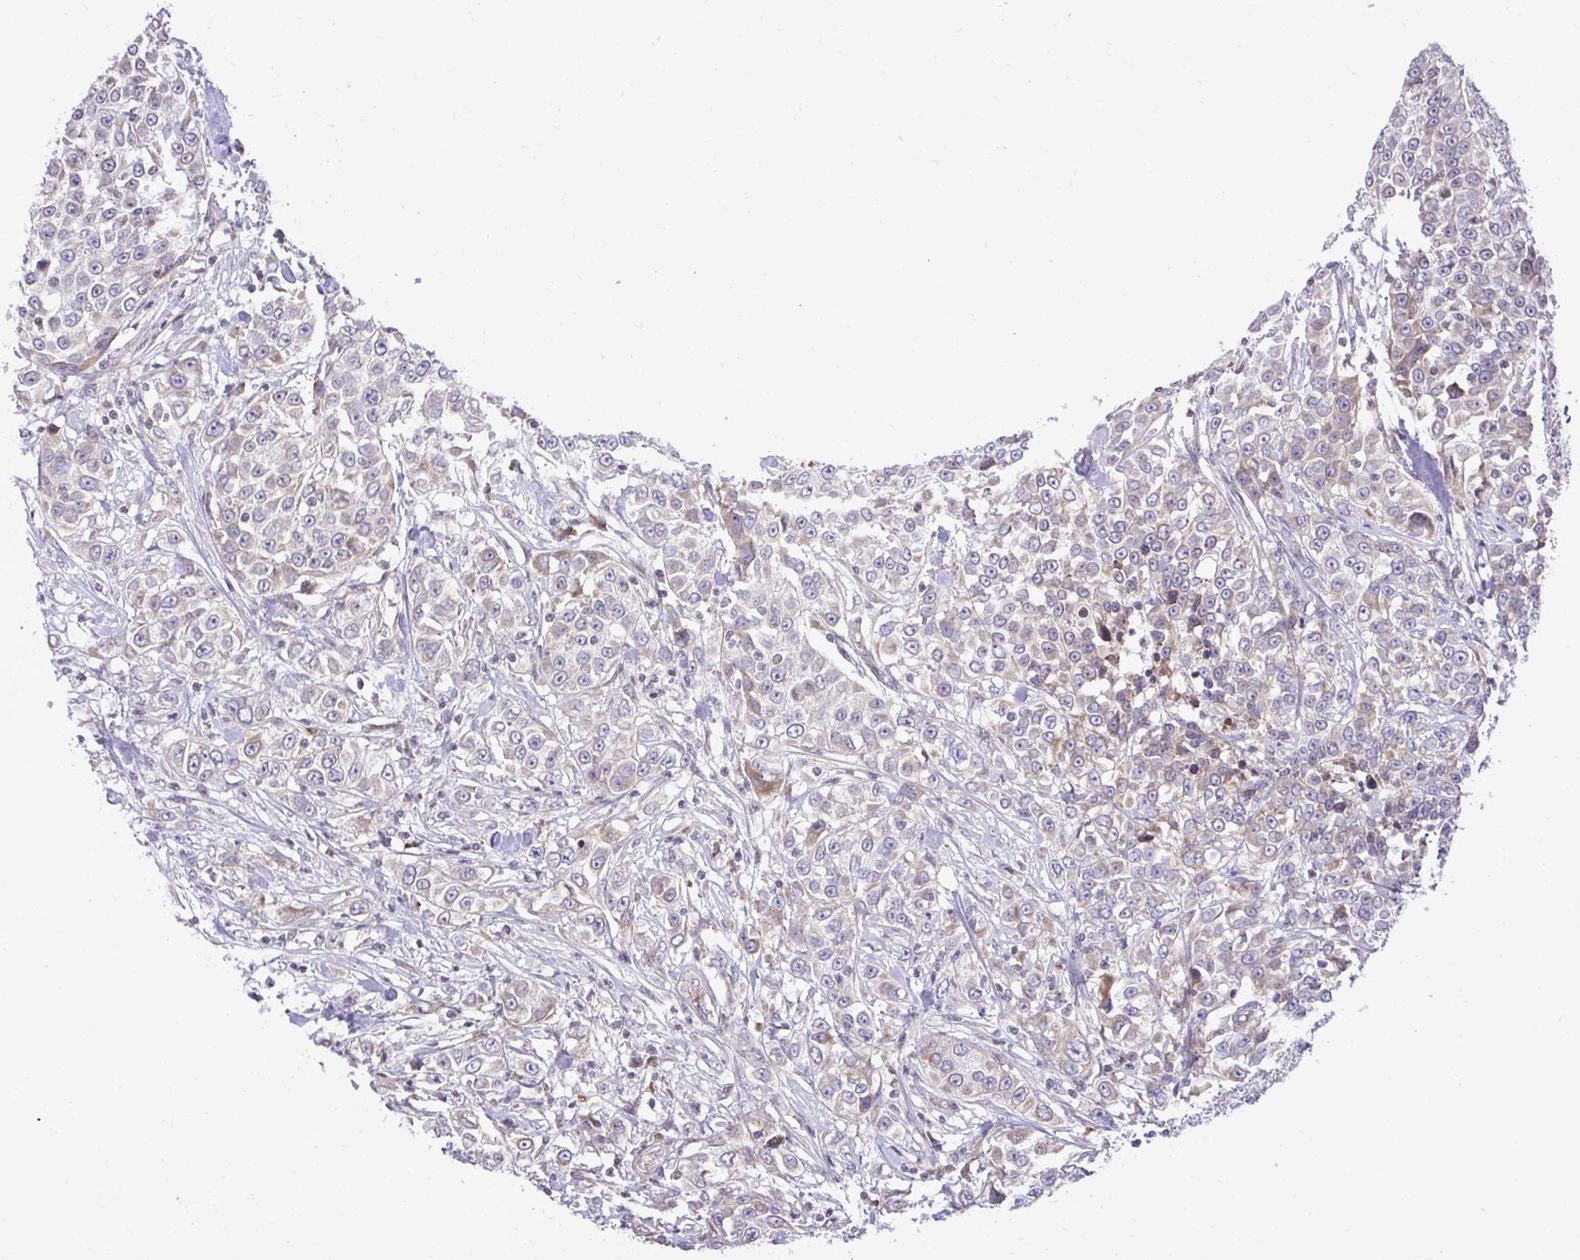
{"staining": {"intensity": "moderate", "quantity": "<25%", "location": "cytoplasmic/membranous"}, "tissue": "urothelial cancer", "cell_type": "Tumor cells", "image_type": "cancer", "snomed": [{"axis": "morphology", "description": "Urothelial carcinoma, High grade"}, {"axis": "topography", "description": "Urinary bladder"}], "caption": "The histopathology image displays a brown stain indicating the presence of a protein in the cytoplasmic/membranous of tumor cells in urothelial carcinoma (high-grade). (DAB (3,3'-diaminobenzidine) = brown stain, brightfield microscopy at high magnification).", "gene": "METTL9", "patient": {"sex": "female", "age": 80}}